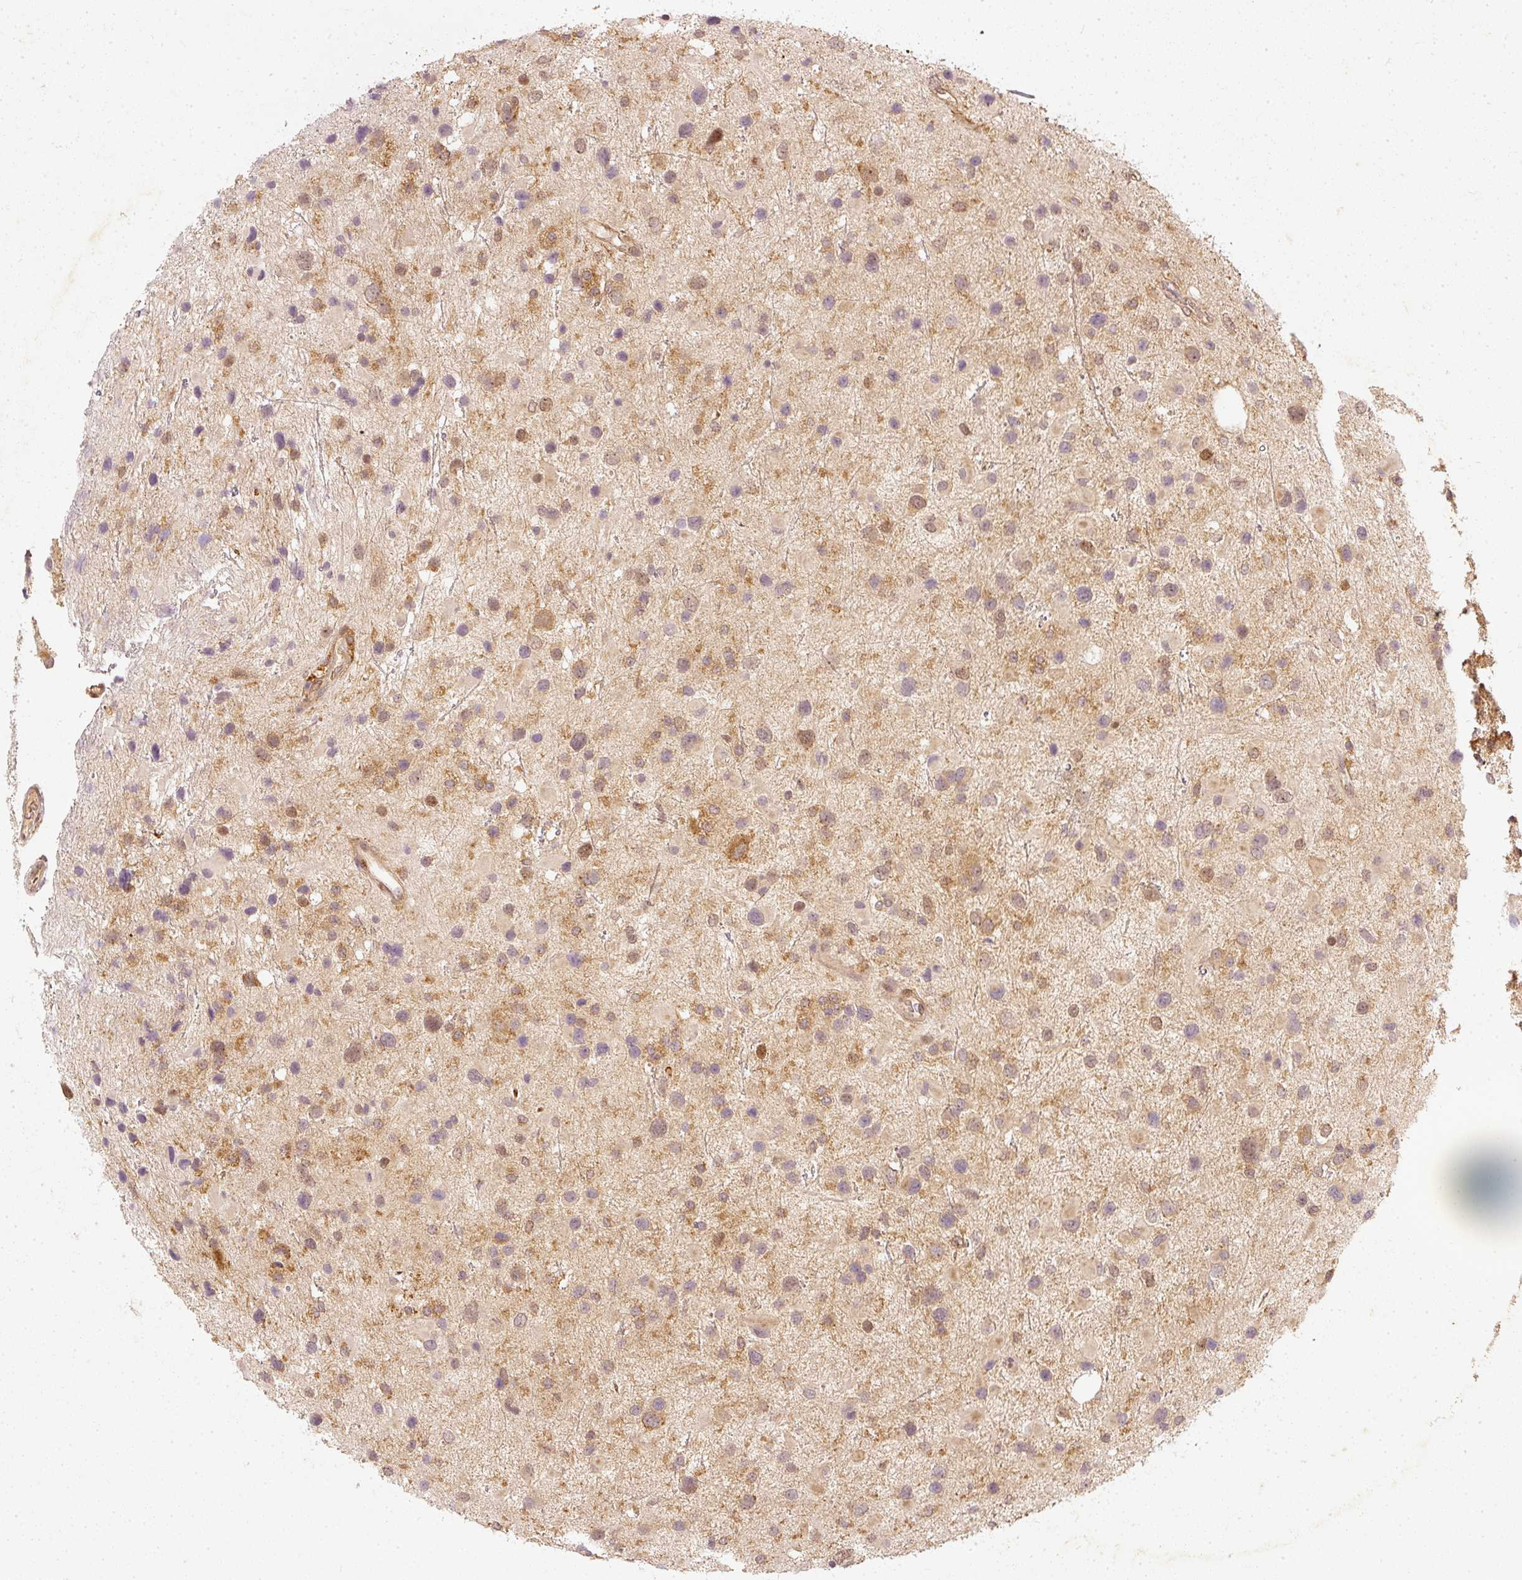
{"staining": {"intensity": "moderate", "quantity": "25%-75%", "location": "cytoplasmic/membranous,nuclear"}, "tissue": "glioma", "cell_type": "Tumor cells", "image_type": "cancer", "snomed": [{"axis": "morphology", "description": "Glioma, malignant, Low grade"}, {"axis": "topography", "description": "Brain"}], "caption": "Moderate cytoplasmic/membranous and nuclear protein staining is present in approximately 25%-75% of tumor cells in malignant glioma (low-grade). Nuclei are stained in blue.", "gene": "ZNF580", "patient": {"sex": "female", "age": 32}}